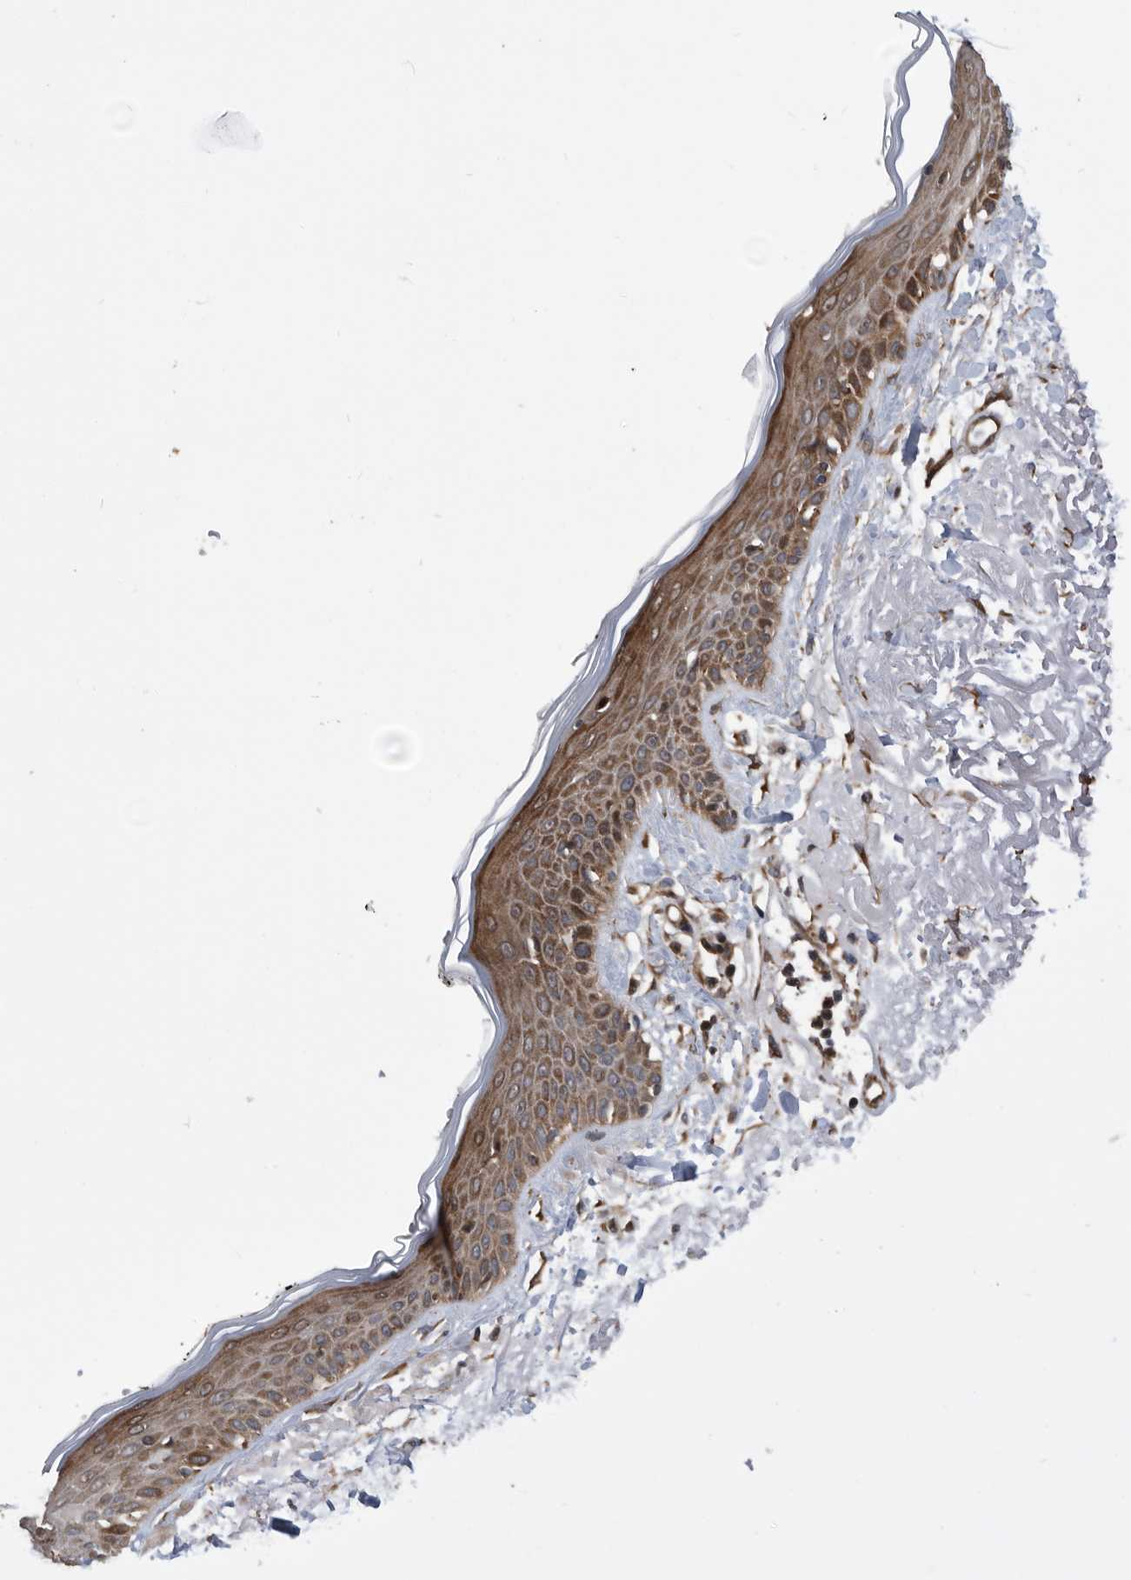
{"staining": {"intensity": "moderate", "quantity": "25%-75%", "location": "cytoplasmic/membranous"}, "tissue": "skin", "cell_type": "Fibroblasts", "image_type": "normal", "snomed": [{"axis": "morphology", "description": "Normal tissue, NOS"}, {"axis": "topography", "description": "Skin"}, {"axis": "topography", "description": "Skeletal muscle"}], "caption": "Fibroblasts show moderate cytoplasmic/membranous staining in approximately 25%-75% of cells in normal skin.", "gene": "SERINC2", "patient": {"sex": "male", "age": 83}}